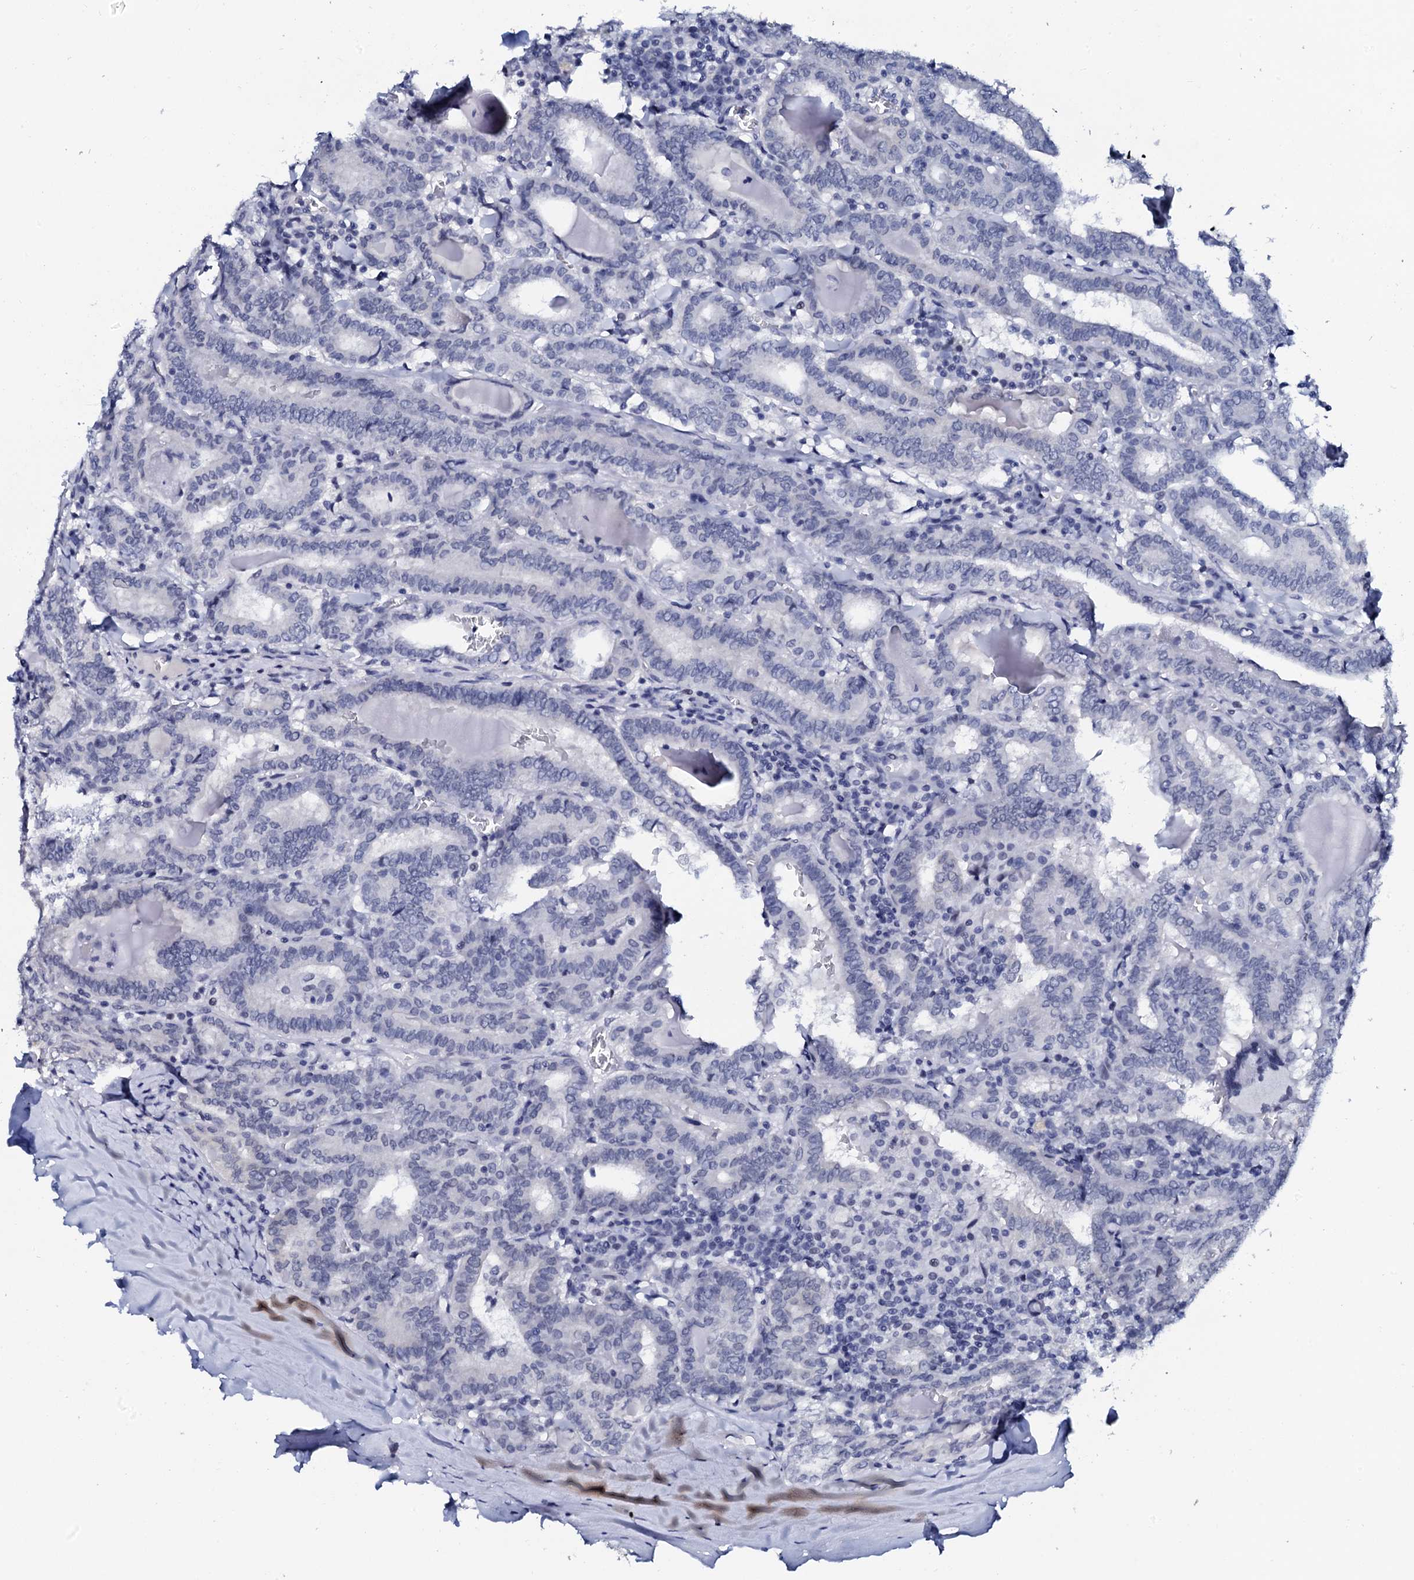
{"staining": {"intensity": "negative", "quantity": "none", "location": "none"}, "tissue": "thyroid cancer", "cell_type": "Tumor cells", "image_type": "cancer", "snomed": [{"axis": "morphology", "description": "Papillary adenocarcinoma, NOS"}, {"axis": "topography", "description": "Thyroid gland"}], "caption": "Immunohistochemical staining of human papillary adenocarcinoma (thyroid) displays no significant expression in tumor cells.", "gene": "SPATA19", "patient": {"sex": "female", "age": 72}}